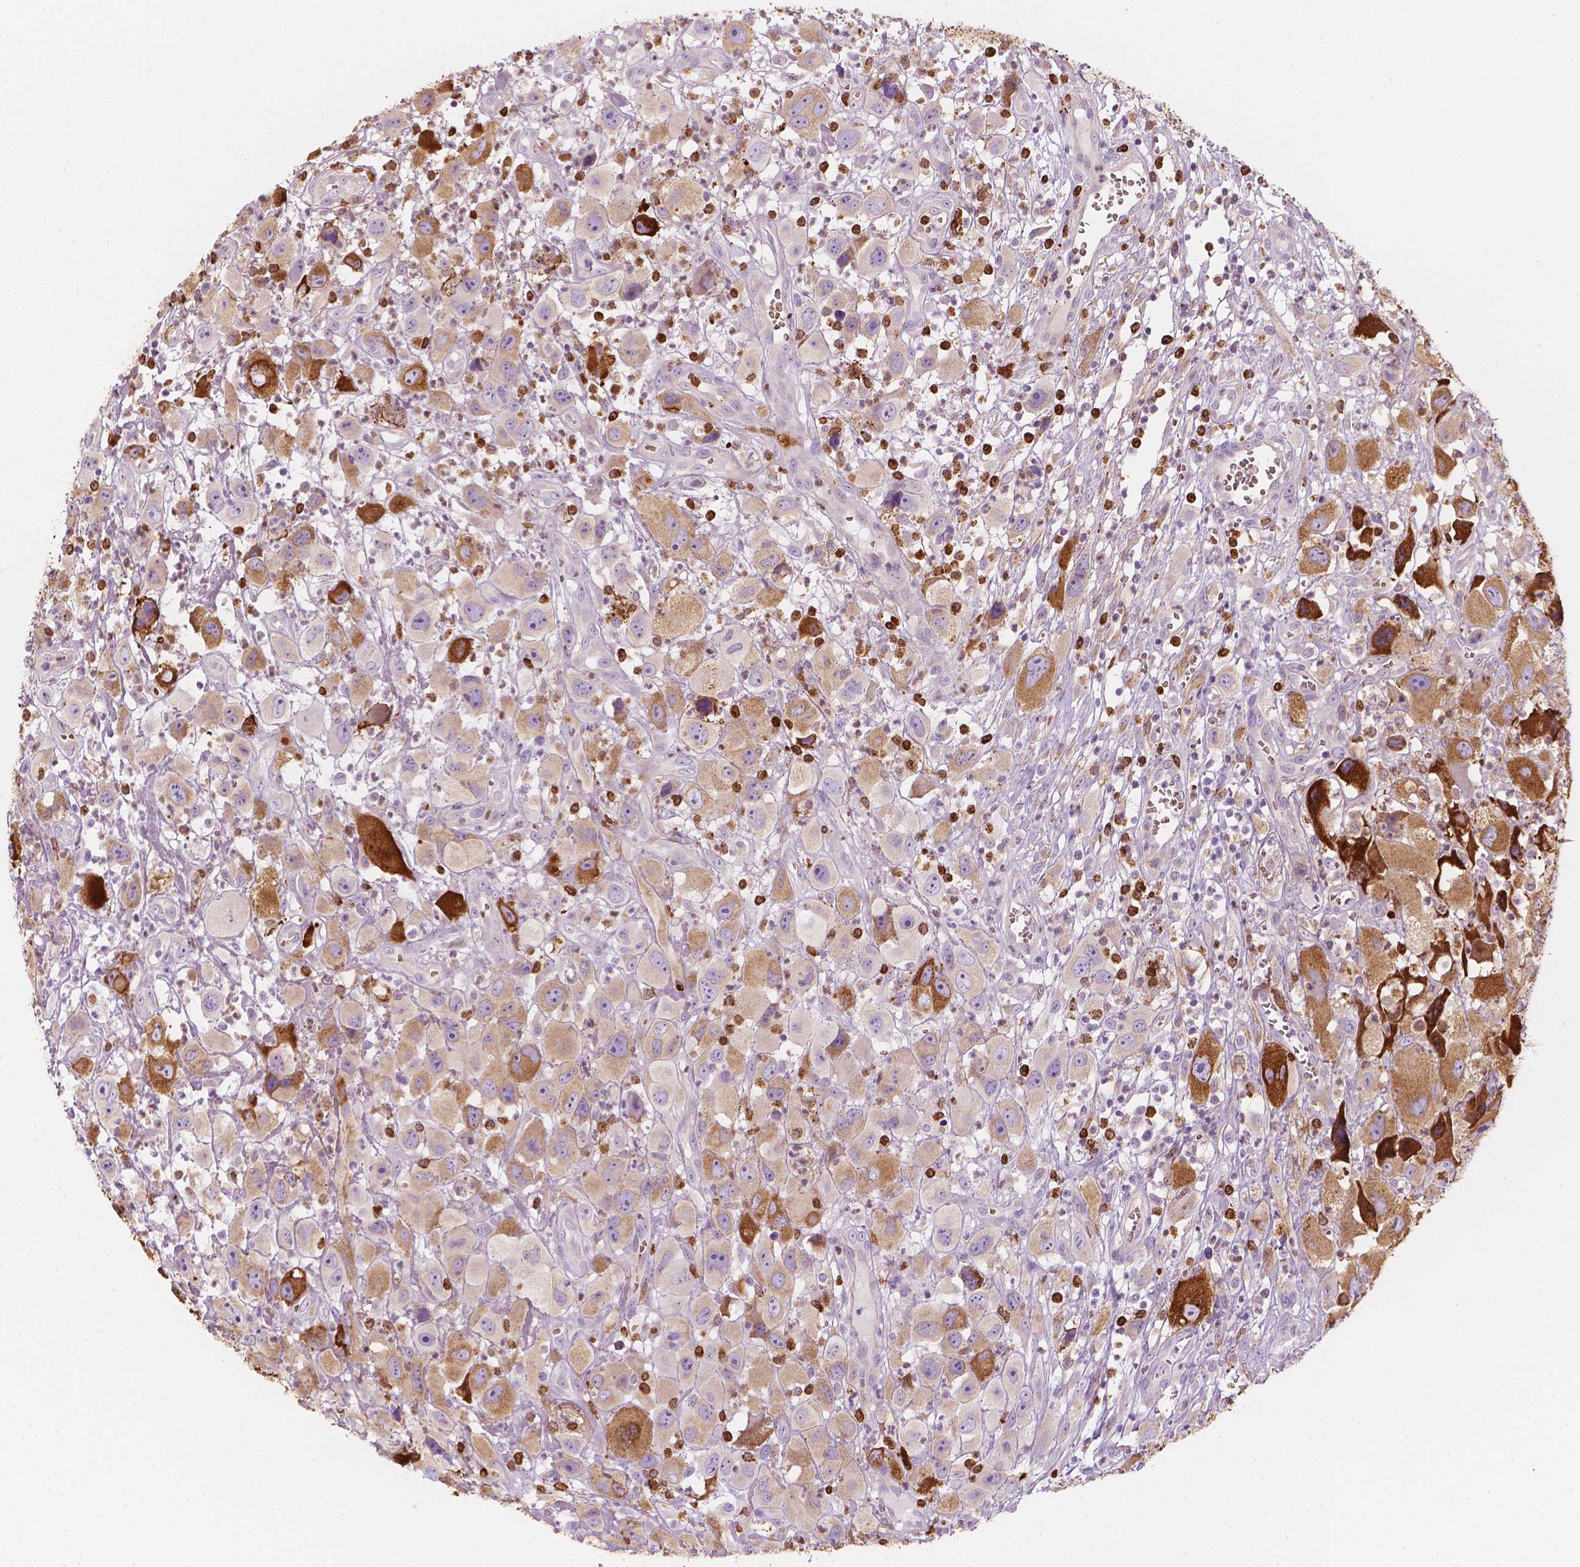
{"staining": {"intensity": "strong", "quantity": "25%-75%", "location": "cytoplasmic/membranous"}, "tissue": "head and neck cancer", "cell_type": "Tumor cells", "image_type": "cancer", "snomed": [{"axis": "morphology", "description": "Squamous cell carcinoma, NOS"}, {"axis": "morphology", "description": "Squamous cell carcinoma, metastatic, NOS"}, {"axis": "topography", "description": "Oral tissue"}, {"axis": "topography", "description": "Head-Neck"}], "caption": "Immunohistochemistry (IHC) photomicrograph of head and neck cancer (squamous cell carcinoma) stained for a protein (brown), which exhibits high levels of strong cytoplasmic/membranous staining in approximately 25%-75% of tumor cells.", "gene": "CES1", "patient": {"sex": "female", "age": 85}}